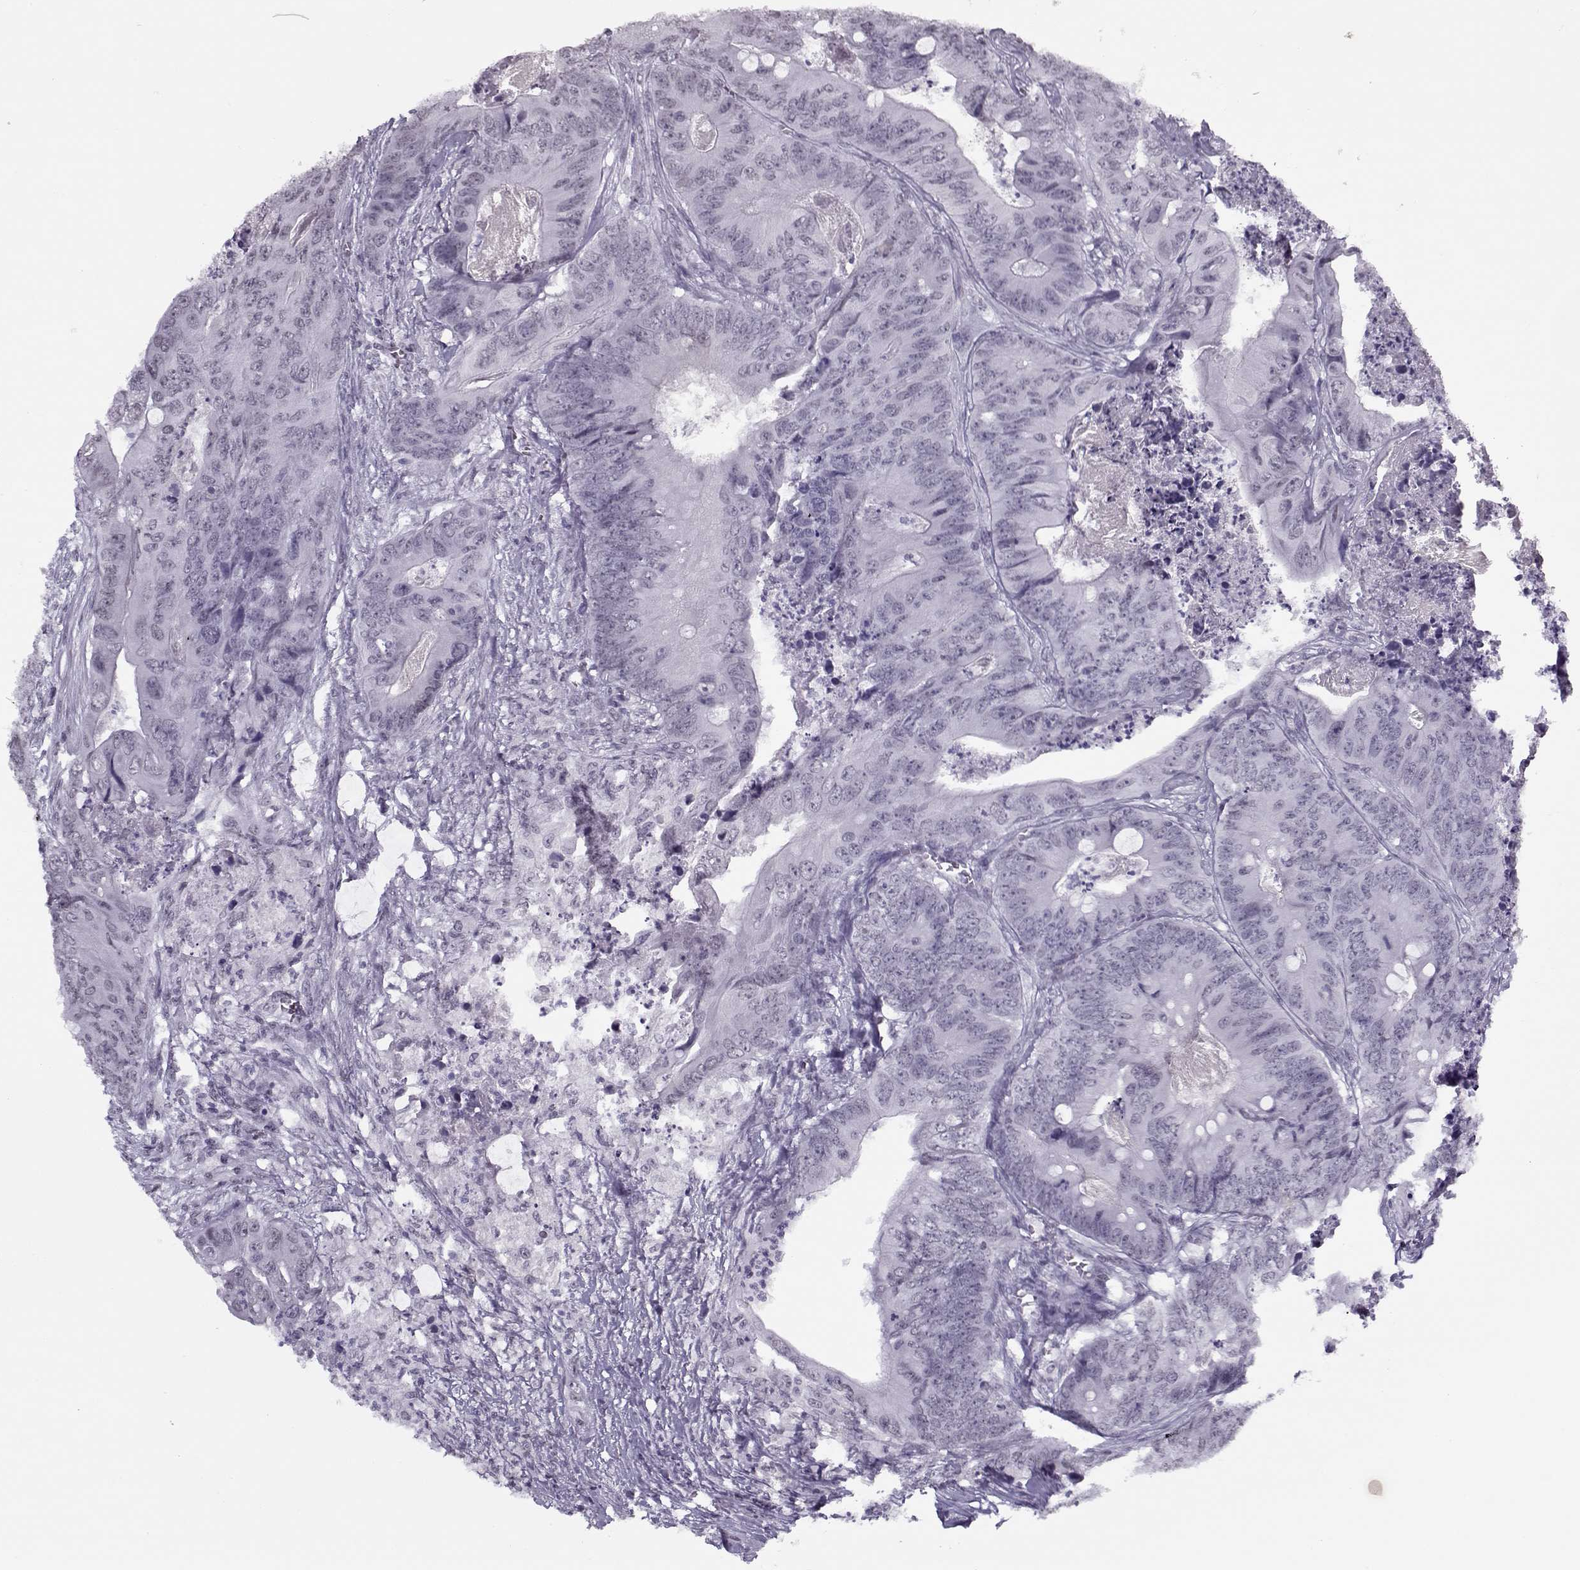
{"staining": {"intensity": "weak", "quantity": "<25%", "location": "nuclear"}, "tissue": "colorectal cancer", "cell_type": "Tumor cells", "image_type": "cancer", "snomed": [{"axis": "morphology", "description": "Adenocarcinoma, NOS"}, {"axis": "topography", "description": "Colon"}], "caption": "IHC of human colorectal cancer (adenocarcinoma) reveals no staining in tumor cells.", "gene": "PRMT8", "patient": {"sex": "male", "age": 84}}